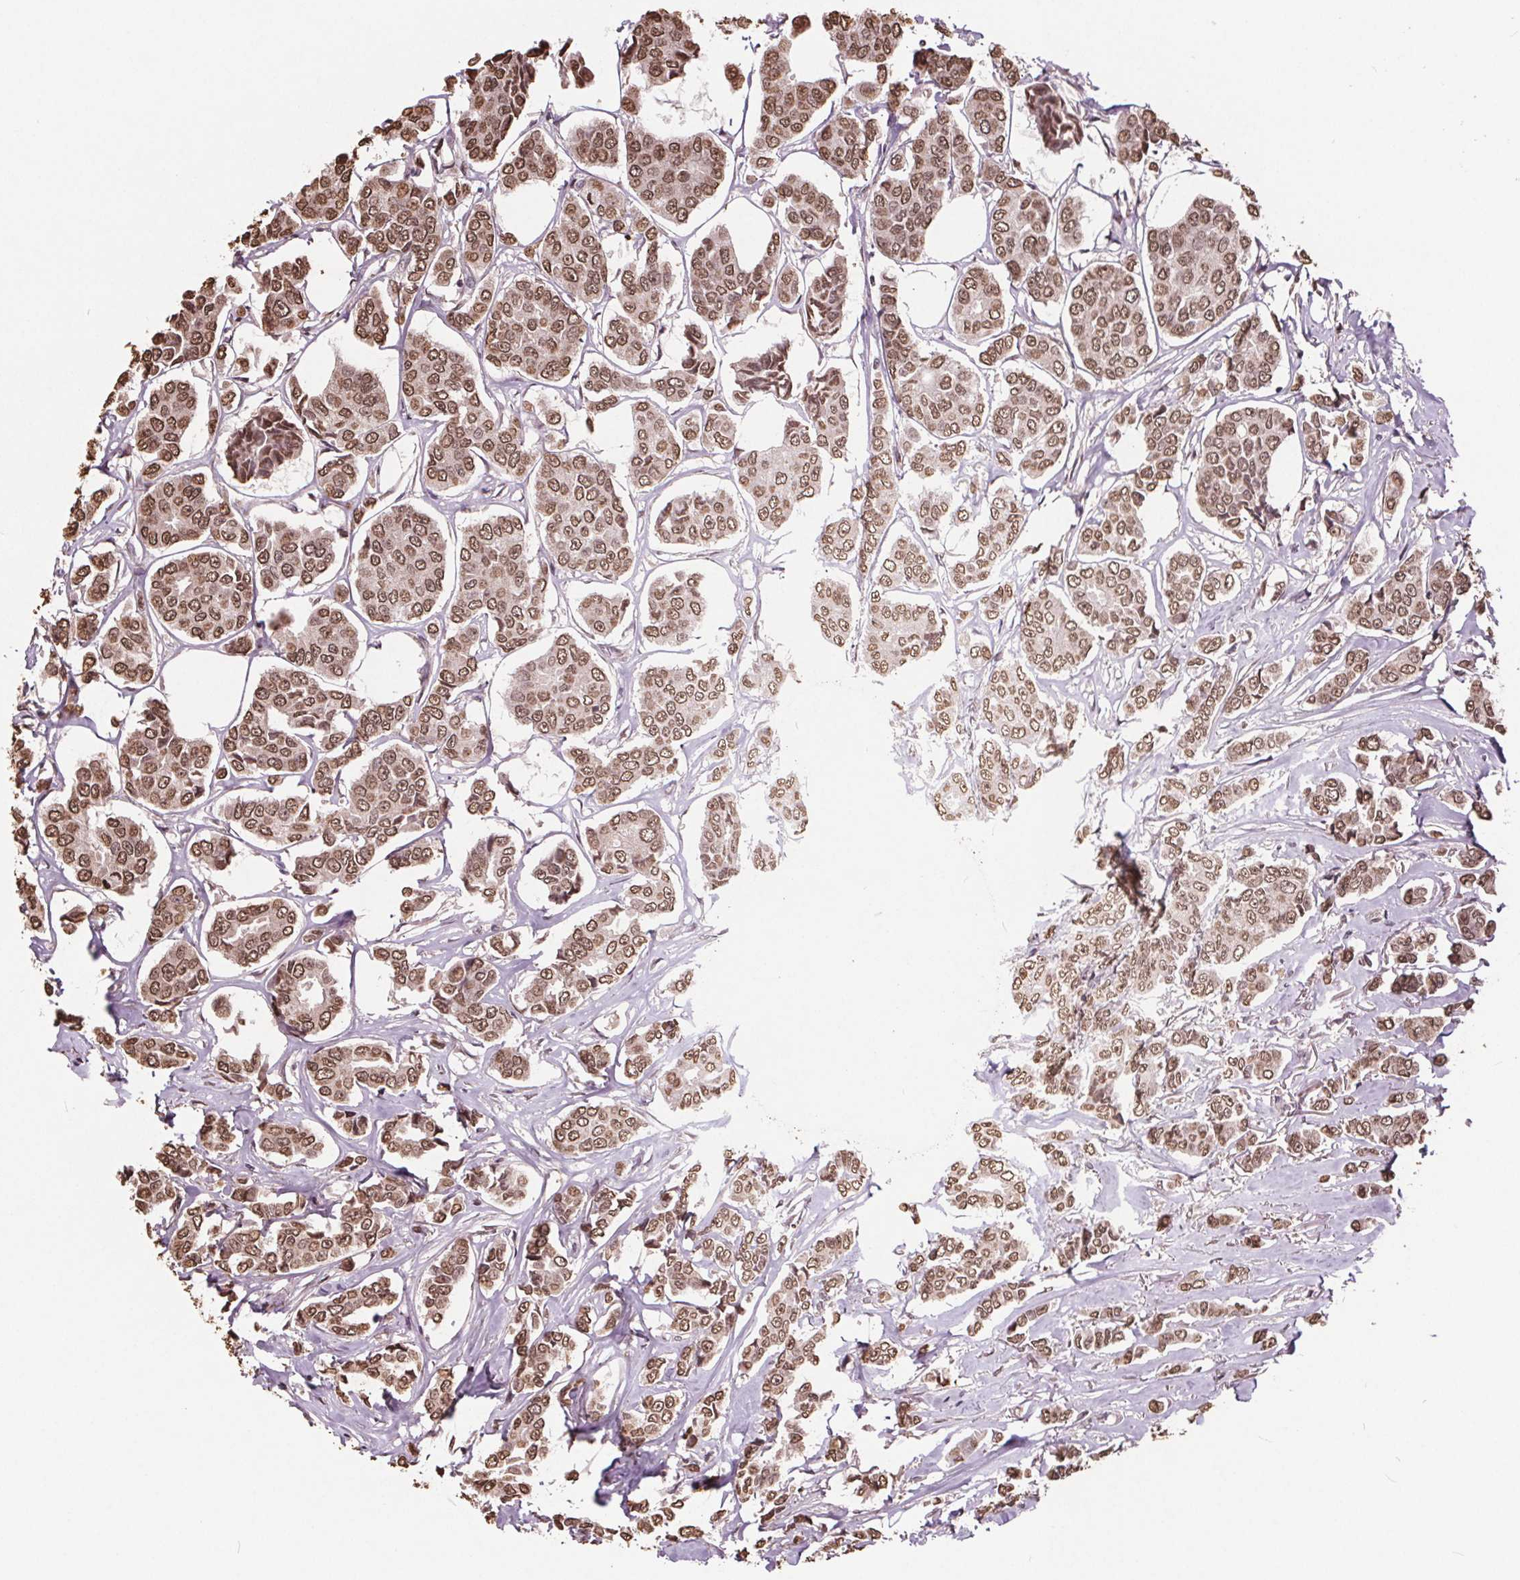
{"staining": {"intensity": "moderate", "quantity": ">75%", "location": "cytoplasmic/membranous,nuclear"}, "tissue": "breast cancer", "cell_type": "Tumor cells", "image_type": "cancer", "snomed": [{"axis": "morphology", "description": "Duct carcinoma"}, {"axis": "topography", "description": "Breast"}], "caption": "Protein expression analysis of human breast cancer reveals moderate cytoplasmic/membranous and nuclear expression in approximately >75% of tumor cells.", "gene": "HIF1AN", "patient": {"sex": "female", "age": 94}}